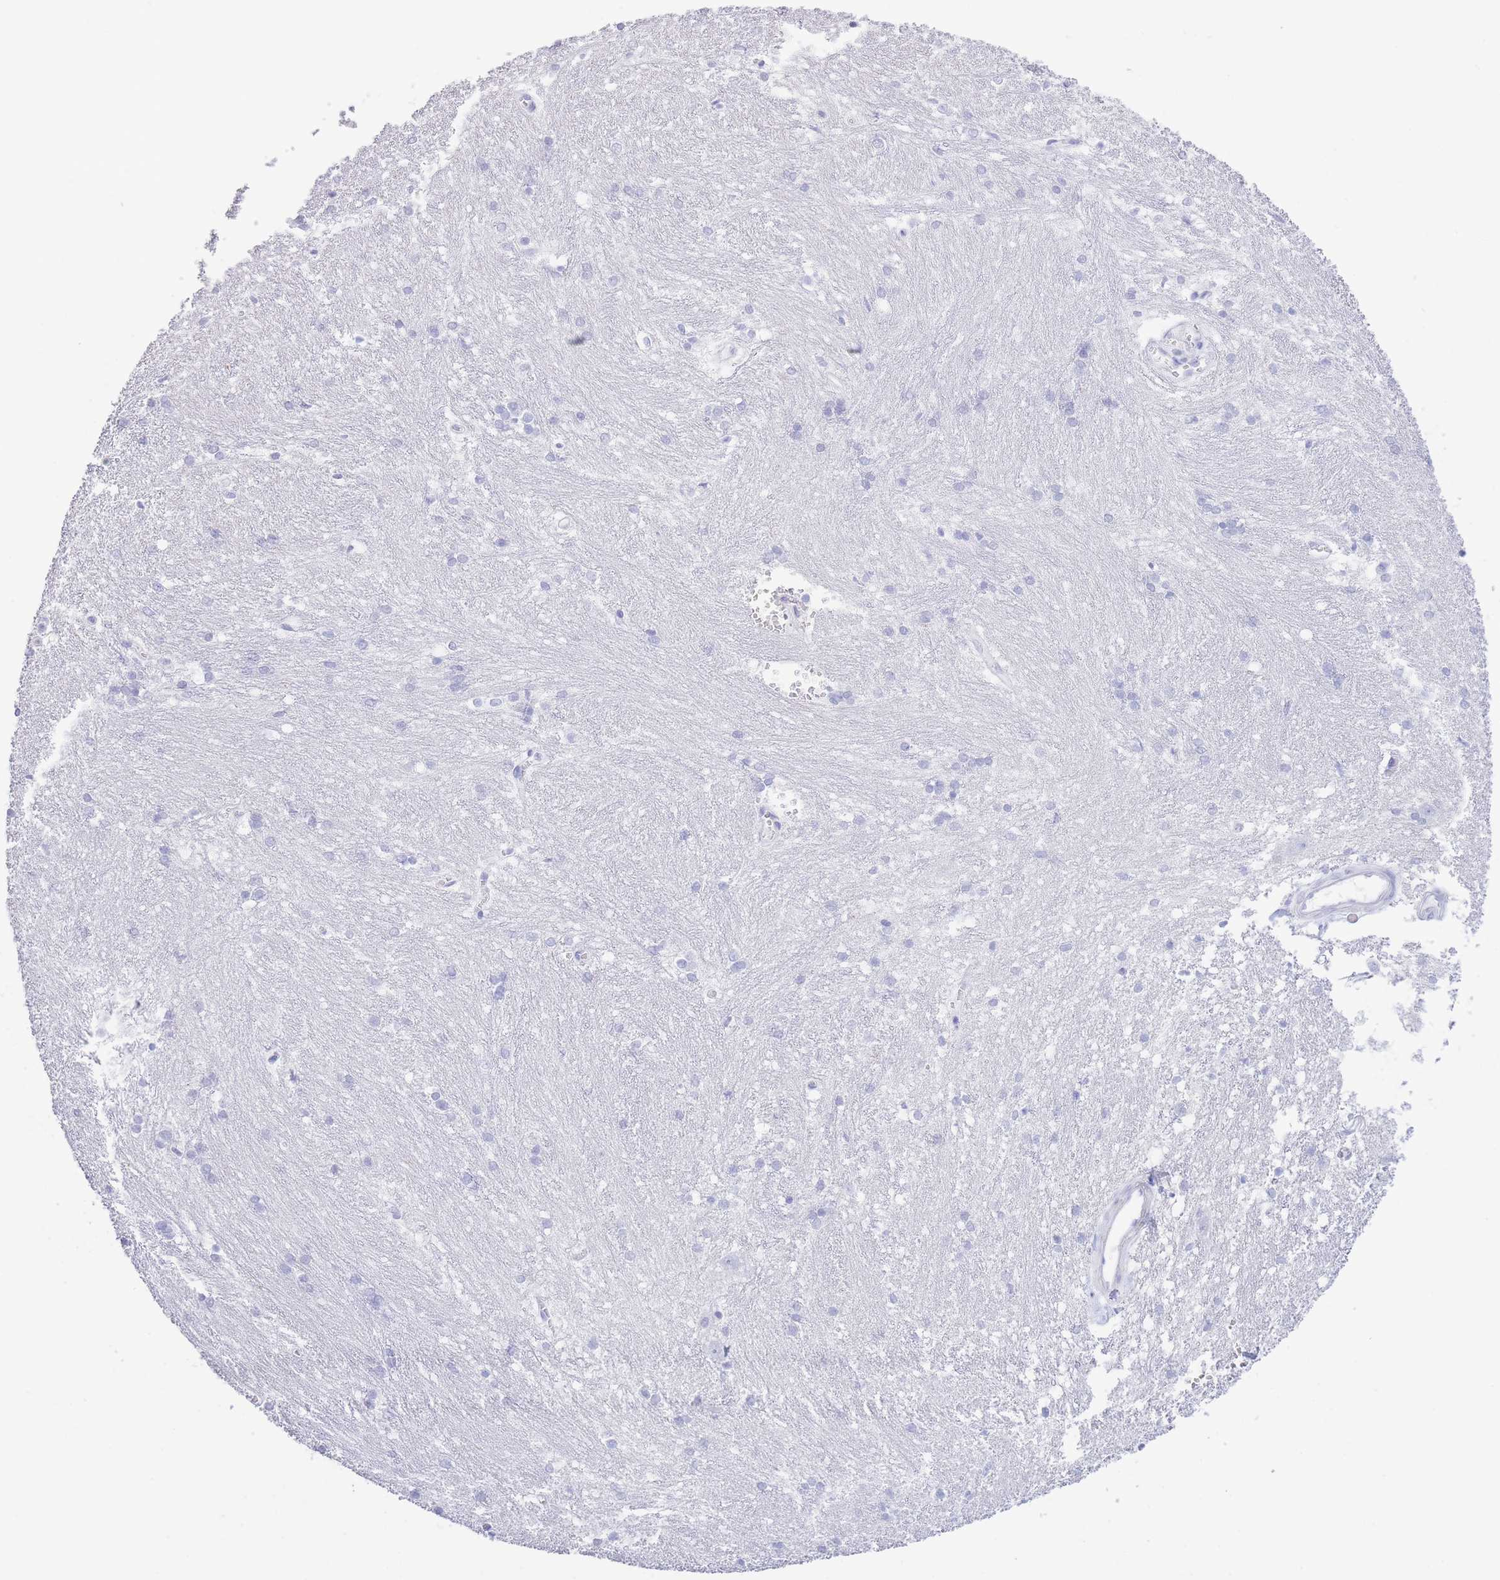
{"staining": {"intensity": "negative", "quantity": "none", "location": "none"}, "tissue": "caudate", "cell_type": "Glial cells", "image_type": "normal", "snomed": [{"axis": "morphology", "description": "Normal tissue, NOS"}, {"axis": "topography", "description": "Lateral ventricle wall"}], "caption": "Glial cells are negative for protein expression in unremarkable human caudate. The staining is performed using DAB brown chromogen with nuclei counter-stained in using hematoxylin.", "gene": "PKLR", "patient": {"sex": "male", "age": 37}}